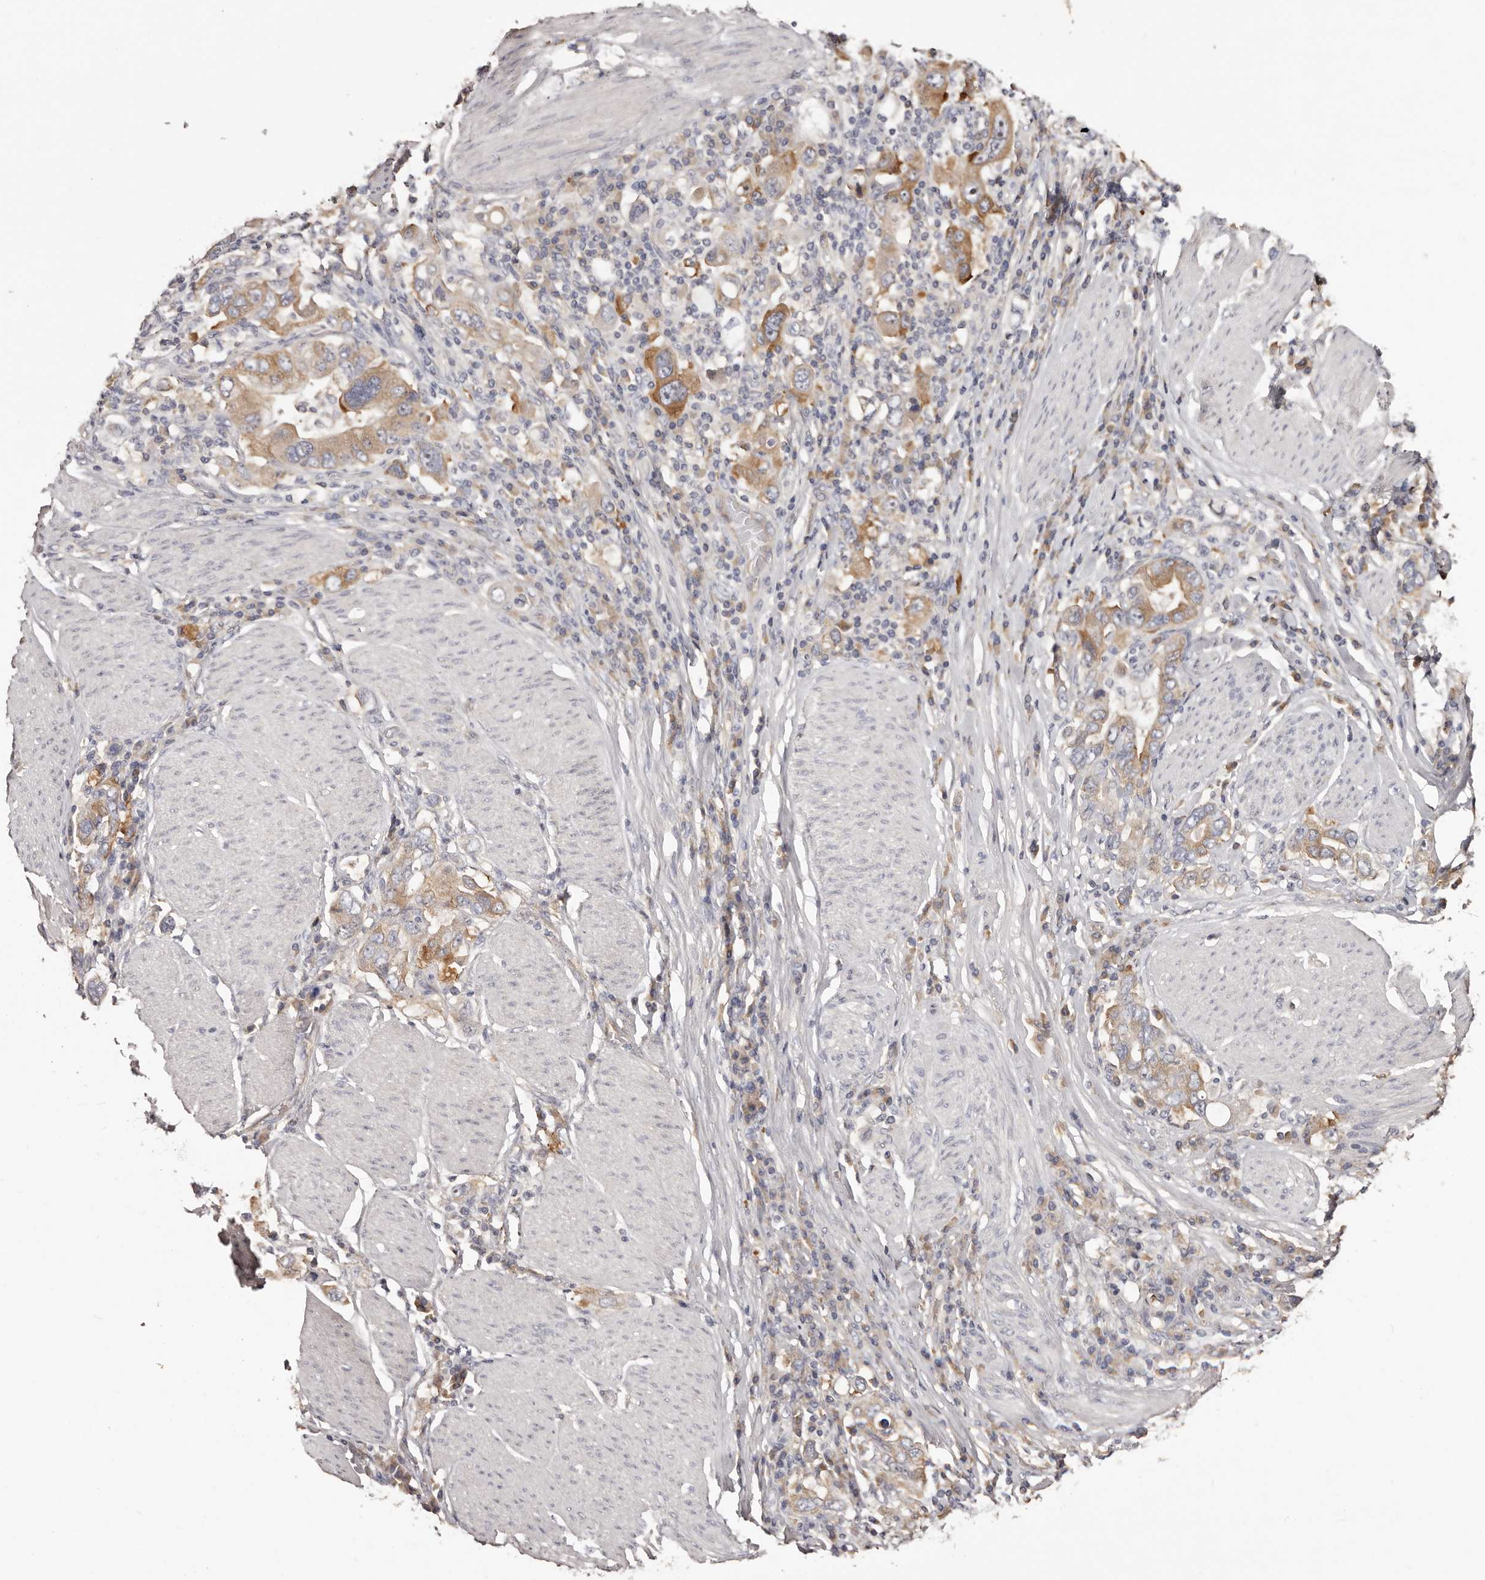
{"staining": {"intensity": "moderate", "quantity": ">75%", "location": "cytoplasmic/membranous"}, "tissue": "stomach cancer", "cell_type": "Tumor cells", "image_type": "cancer", "snomed": [{"axis": "morphology", "description": "Adenocarcinoma, NOS"}, {"axis": "topography", "description": "Stomach, upper"}], "caption": "Protein staining exhibits moderate cytoplasmic/membranous expression in approximately >75% of tumor cells in adenocarcinoma (stomach). The protein of interest is stained brown, and the nuclei are stained in blue (DAB IHC with brightfield microscopy, high magnification).", "gene": "LTV1", "patient": {"sex": "male", "age": 62}}